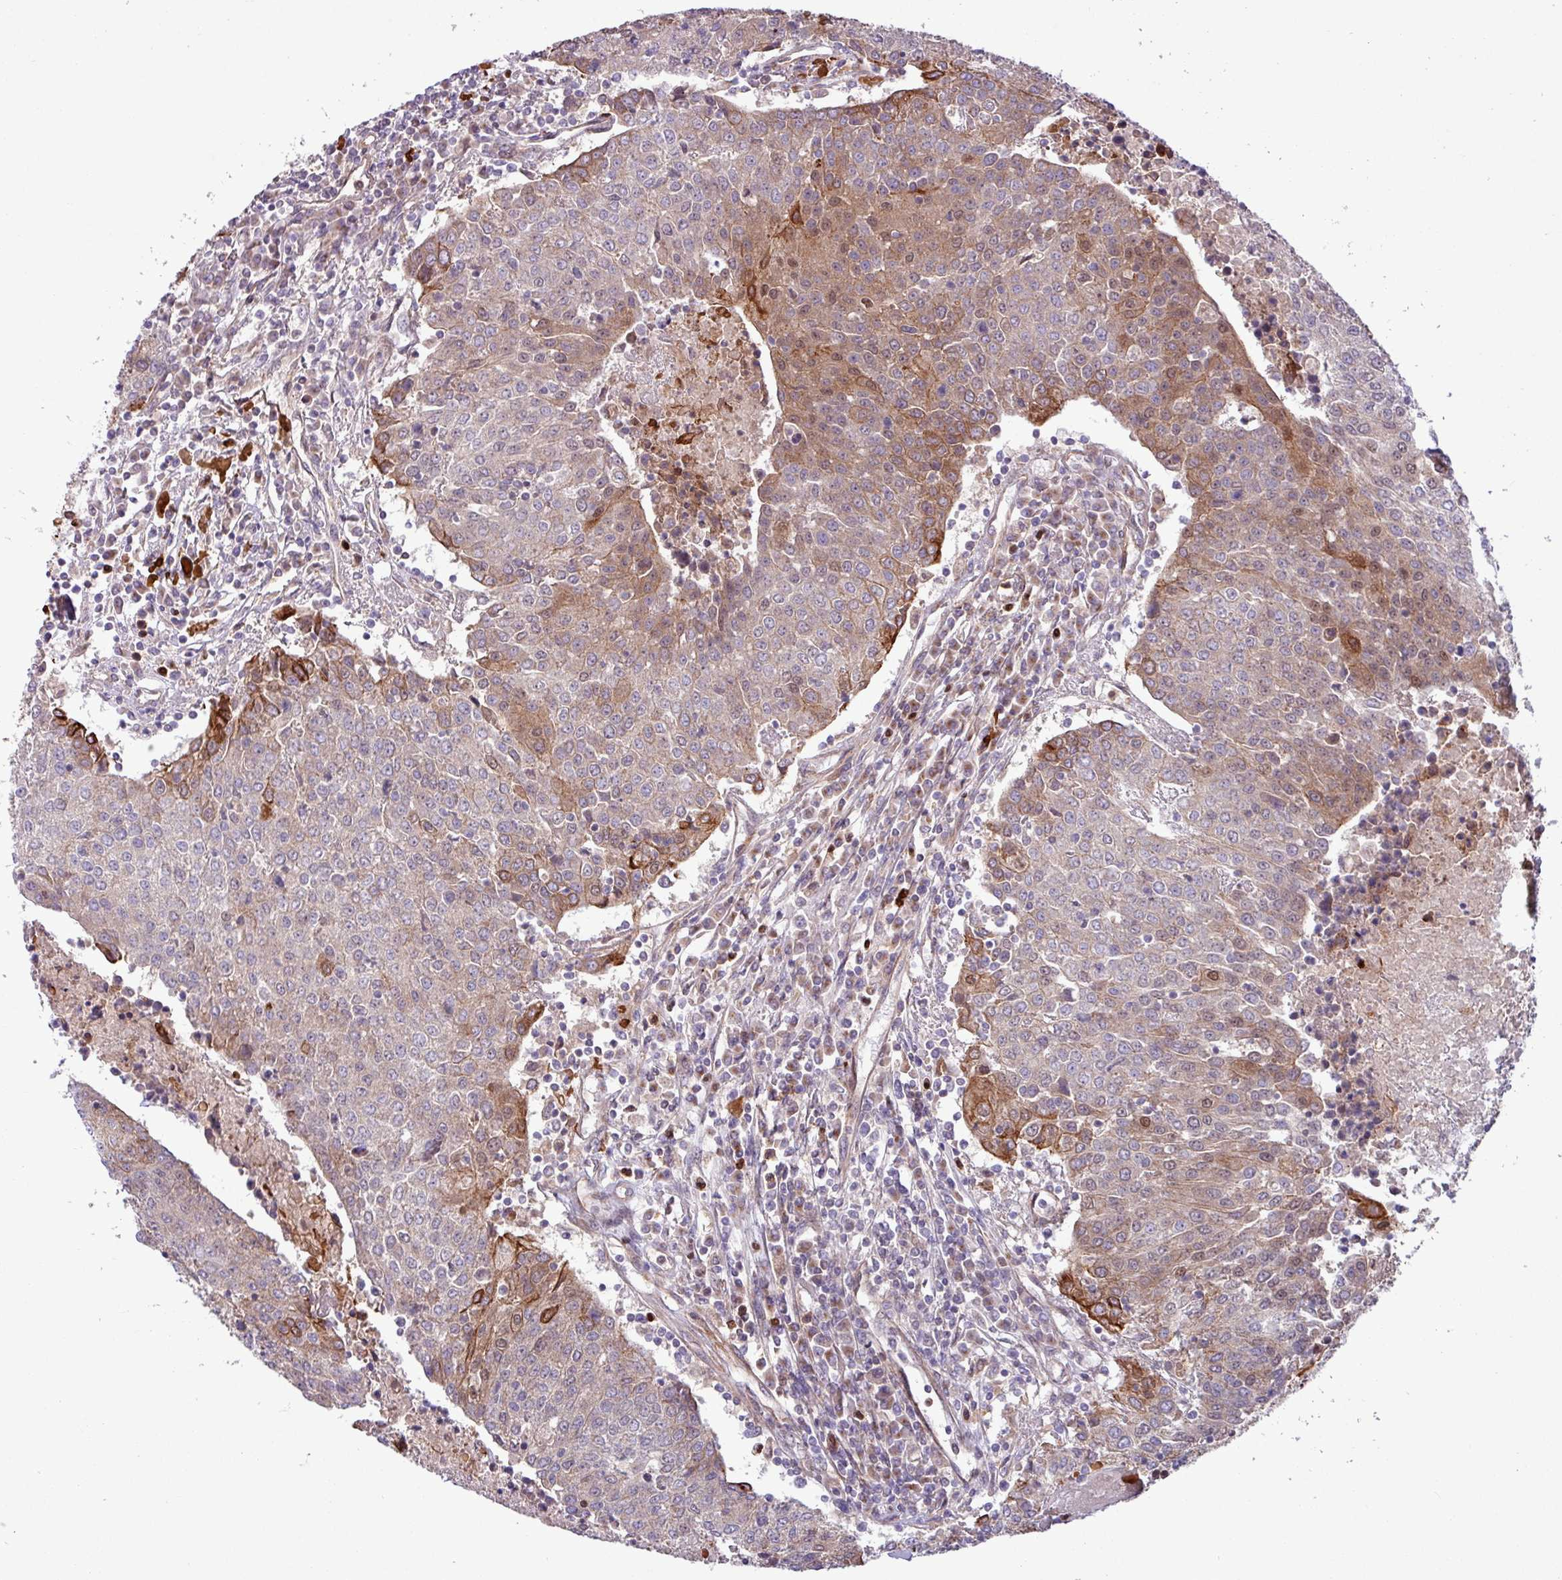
{"staining": {"intensity": "moderate", "quantity": "<25%", "location": "cytoplasmic/membranous,nuclear"}, "tissue": "urothelial cancer", "cell_type": "Tumor cells", "image_type": "cancer", "snomed": [{"axis": "morphology", "description": "Urothelial carcinoma, High grade"}, {"axis": "topography", "description": "Urinary bladder"}], "caption": "Protein staining reveals moderate cytoplasmic/membranous and nuclear positivity in approximately <25% of tumor cells in urothelial carcinoma (high-grade).", "gene": "CNTRL", "patient": {"sex": "female", "age": 85}}